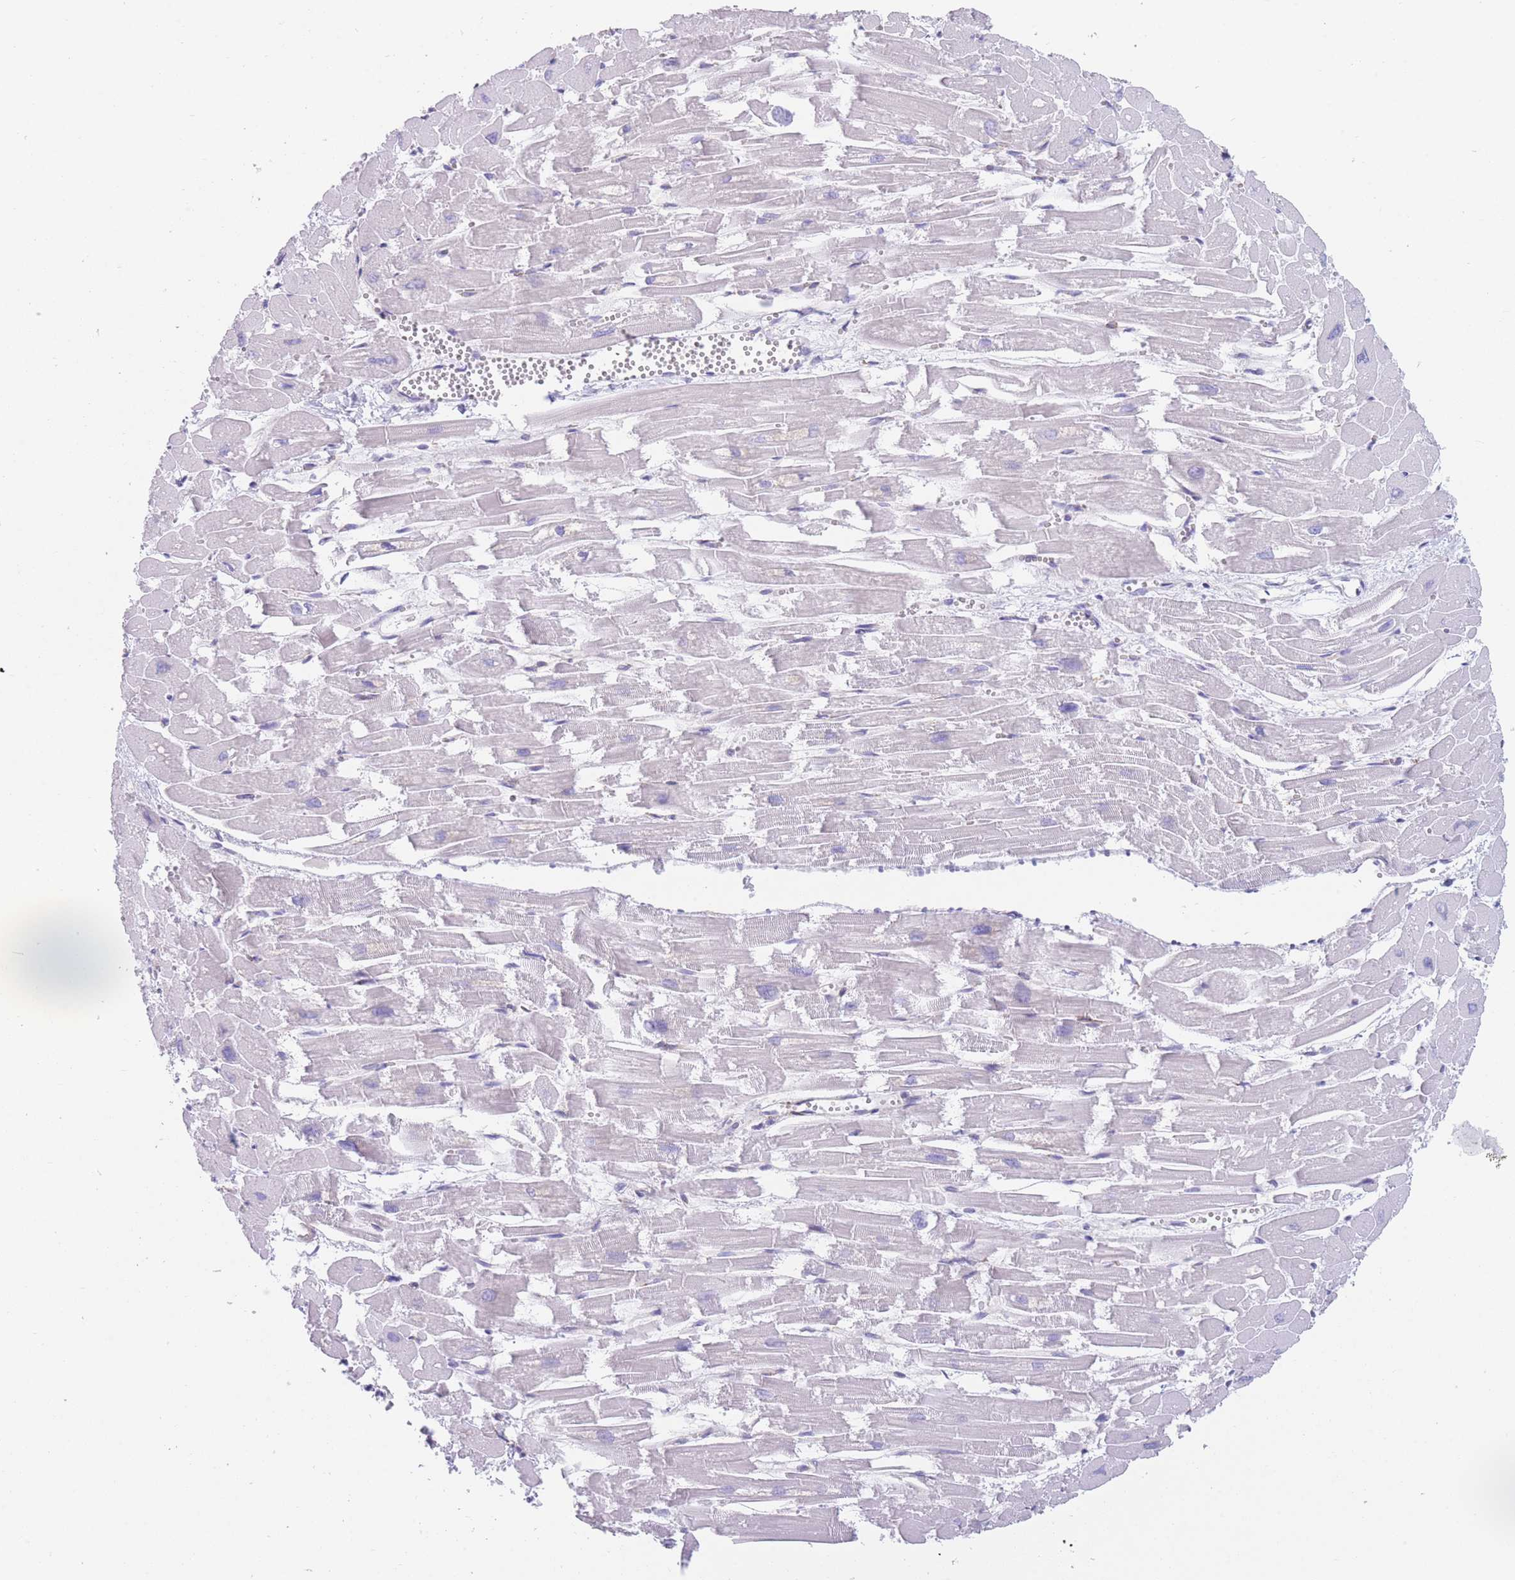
{"staining": {"intensity": "negative", "quantity": "none", "location": "none"}, "tissue": "heart muscle", "cell_type": "Cardiomyocytes", "image_type": "normal", "snomed": [{"axis": "morphology", "description": "Normal tissue, NOS"}, {"axis": "topography", "description": "Heart"}], "caption": "Cardiomyocytes are negative for brown protein staining in unremarkable heart muscle. (DAB (3,3'-diaminobenzidine) immunohistochemistry (IHC) with hematoxylin counter stain).", "gene": "AK9", "patient": {"sex": "male", "age": 54}}